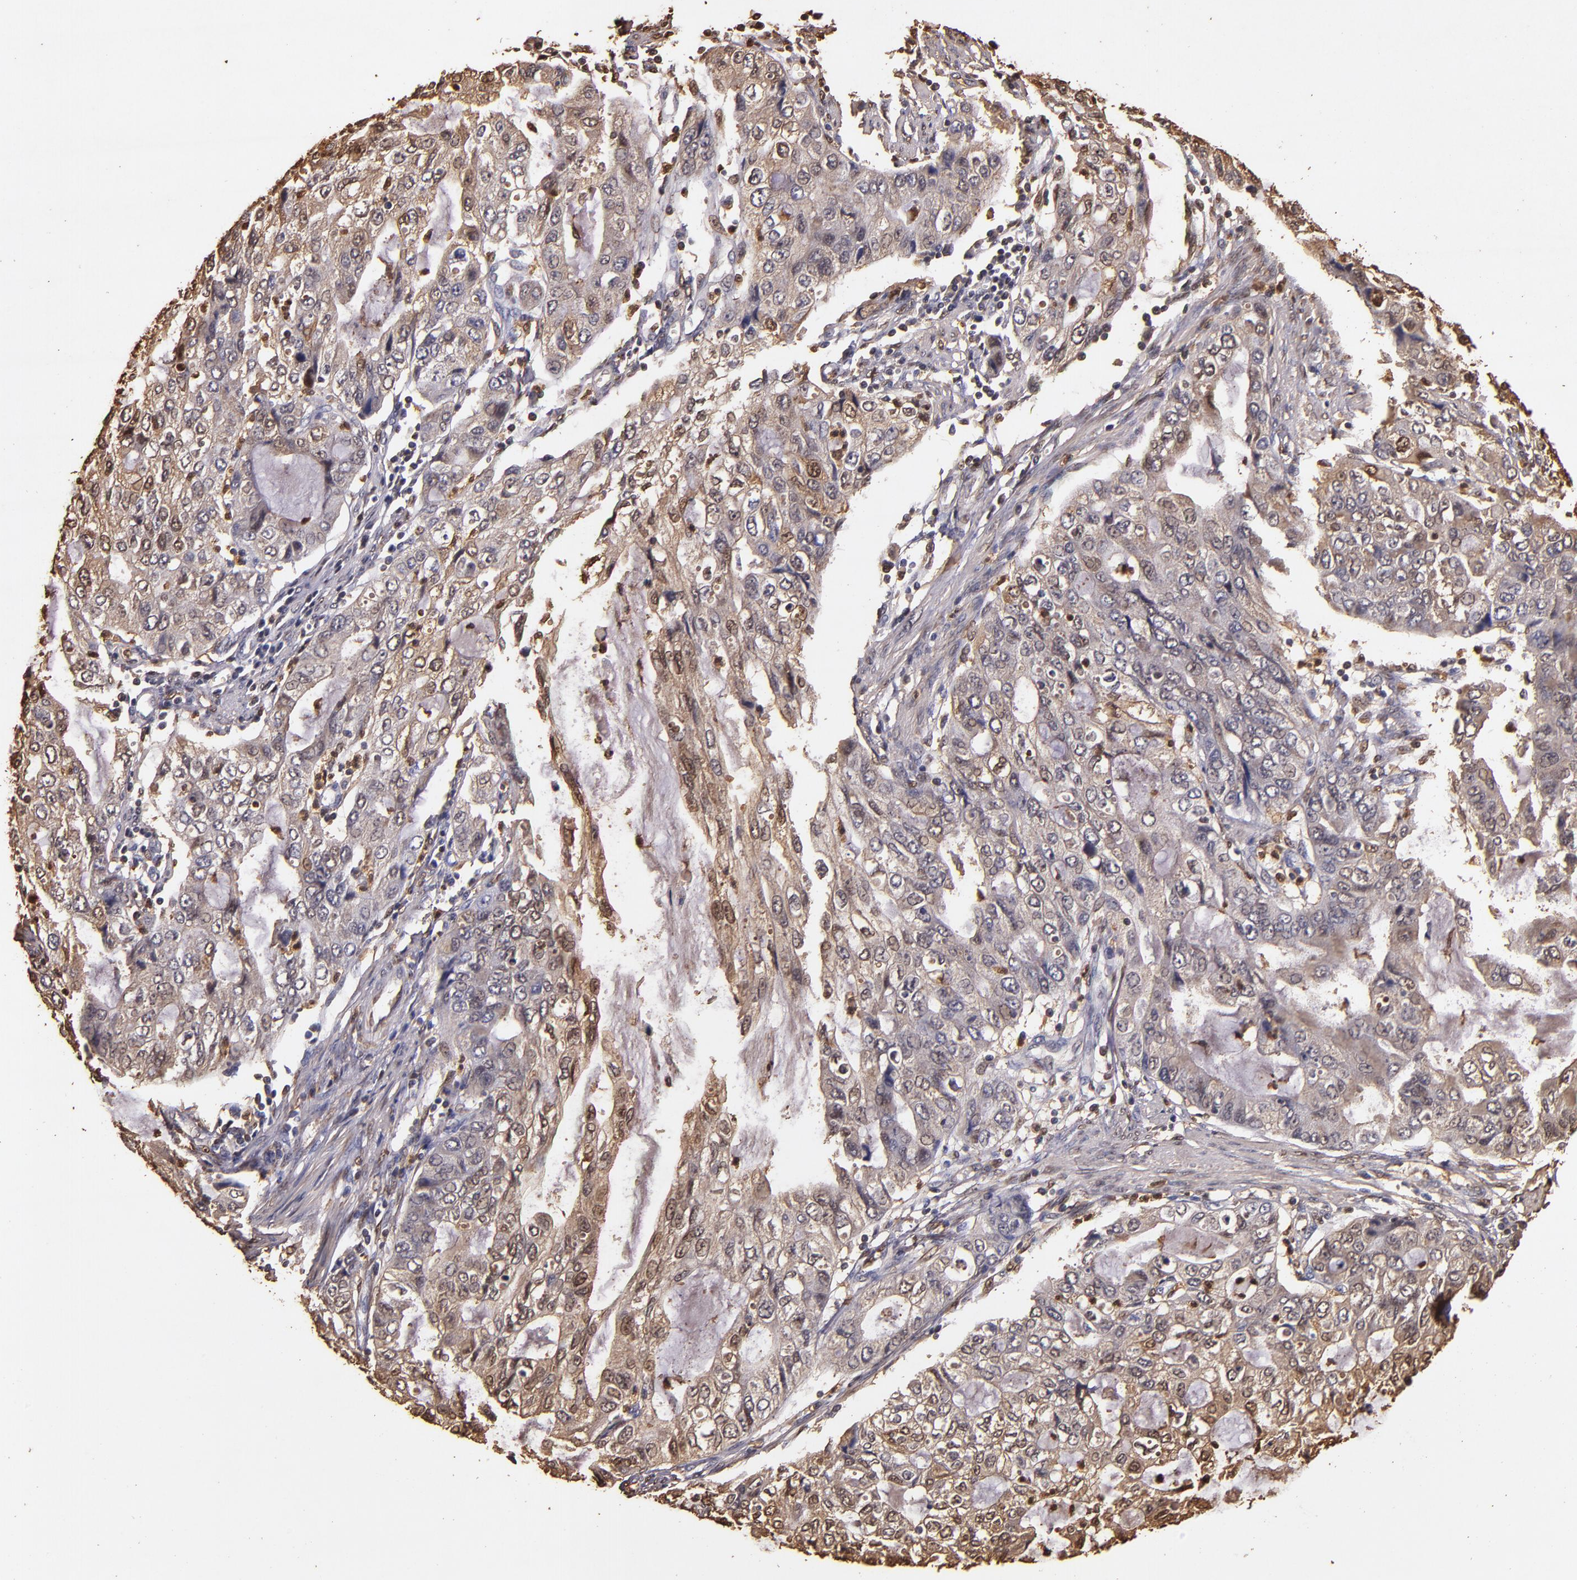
{"staining": {"intensity": "moderate", "quantity": ">75%", "location": "cytoplasmic/membranous,nuclear"}, "tissue": "stomach cancer", "cell_type": "Tumor cells", "image_type": "cancer", "snomed": [{"axis": "morphology", "description": "Adenocarcinoma, NOS"}, {"axis": "topography", "description": "Stomach, upper"}], "caption": "IHC image of neoplastic tissue: stomach adenocarcinoma stained using immunohistochemistry (IHC) reveals medium levels of moderate protein expression localized specifically in the cytoplasmic/membranous and nuclear of tumor cells, appearing as a cytoplasmic/membranous and nuclear brown color.", "gene": "S100A6", "patient": {"sex": "female", "age": 52}}